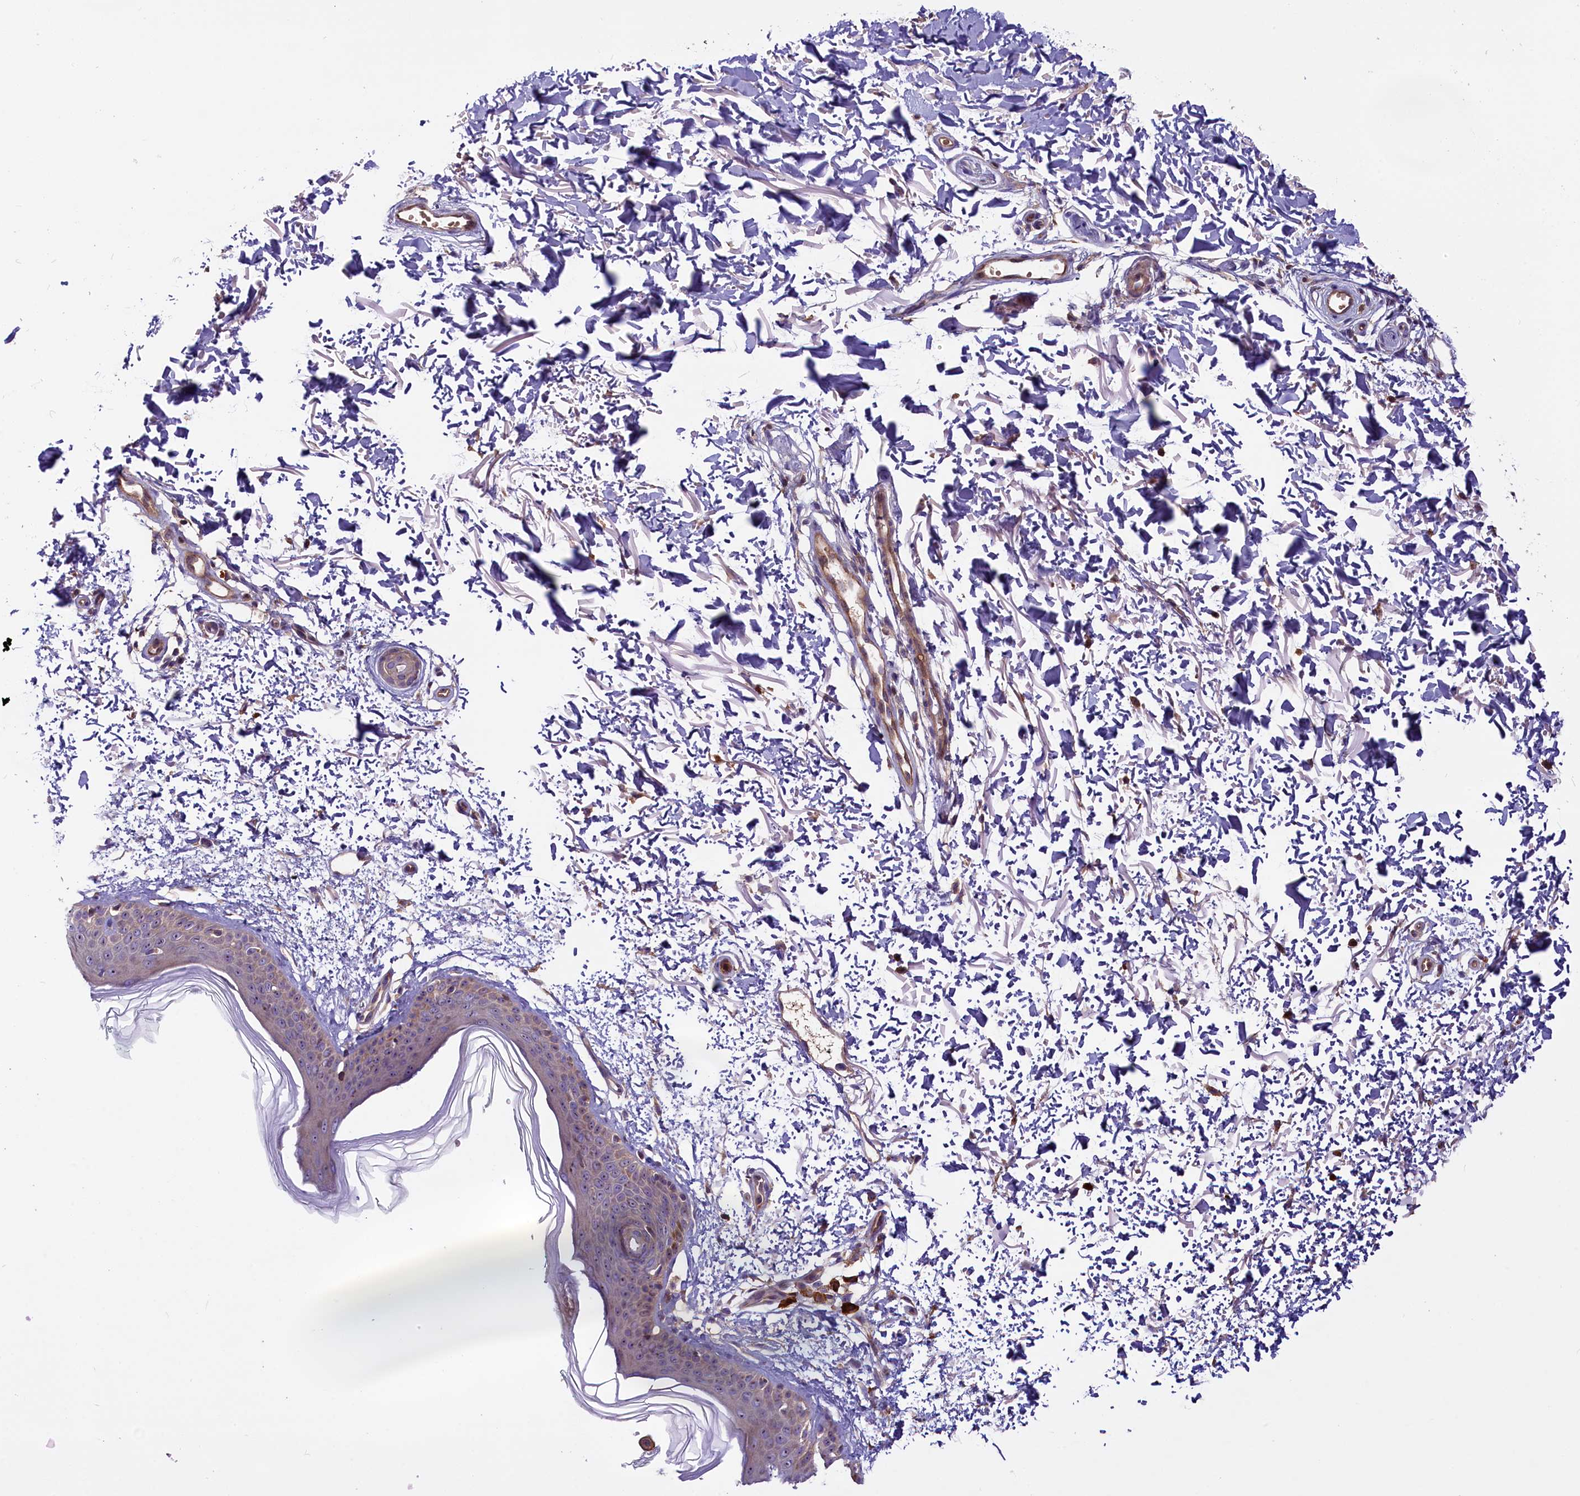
{"staining": {"intensity": "weak", "quantity": ">75%", "location": "cytoplasmic/membranous"}, "tissue": "skin", "cell_type": "Fibroblasts", "image_type": "normal", "snomed": [{"axis": "morphology", "description": "Normal tissue, NOS"}, {"axis": "topography", "description": "Skin"}], "caption": "About >75% of fibroblasts in normal skin show weak cytoplasmic/membranous protein positivity as visualized by brown immunohistochemical staining.", "gene": "FRY", "patient": {"sex": "male", "age": 66}}